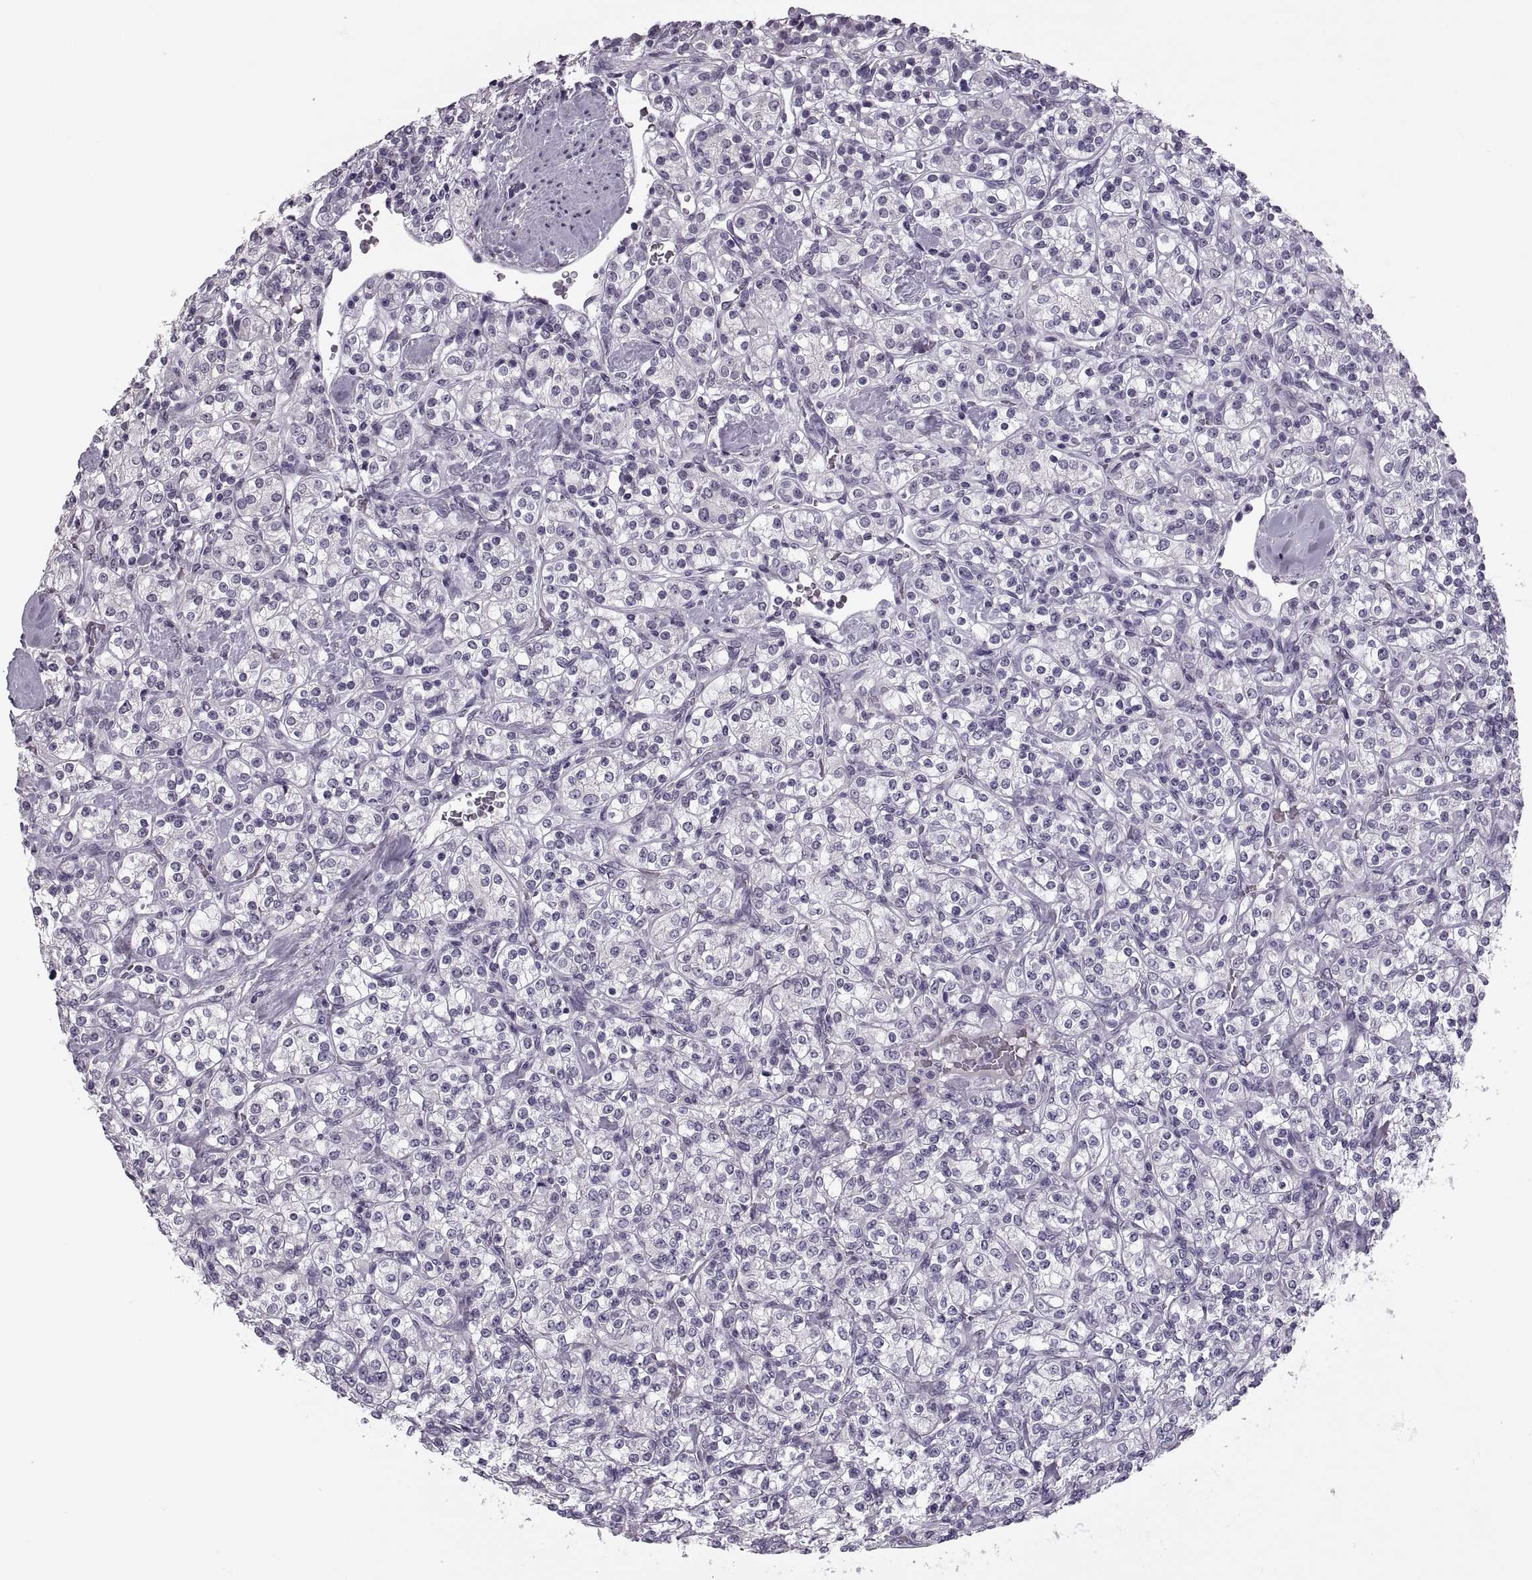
{"staining": {"intensity": "negative", "quantity": "none", "location": "none"}, "tissue": "renal cancer", "cell_type": "Tumor cells", "image_type": "cancer", "snomed": [{"axis": "morphology", "description": "Adenocarcinoma, NOS"}, {"axis": "topography", "description": "Kidney"}], "caption": "Micrograph shows no significant protein expression in tumor cells of renal cancer. (DAB IHC, high magnification).", "gene": "PAGE5", "patient": {"sex": "male", "age": 77}}